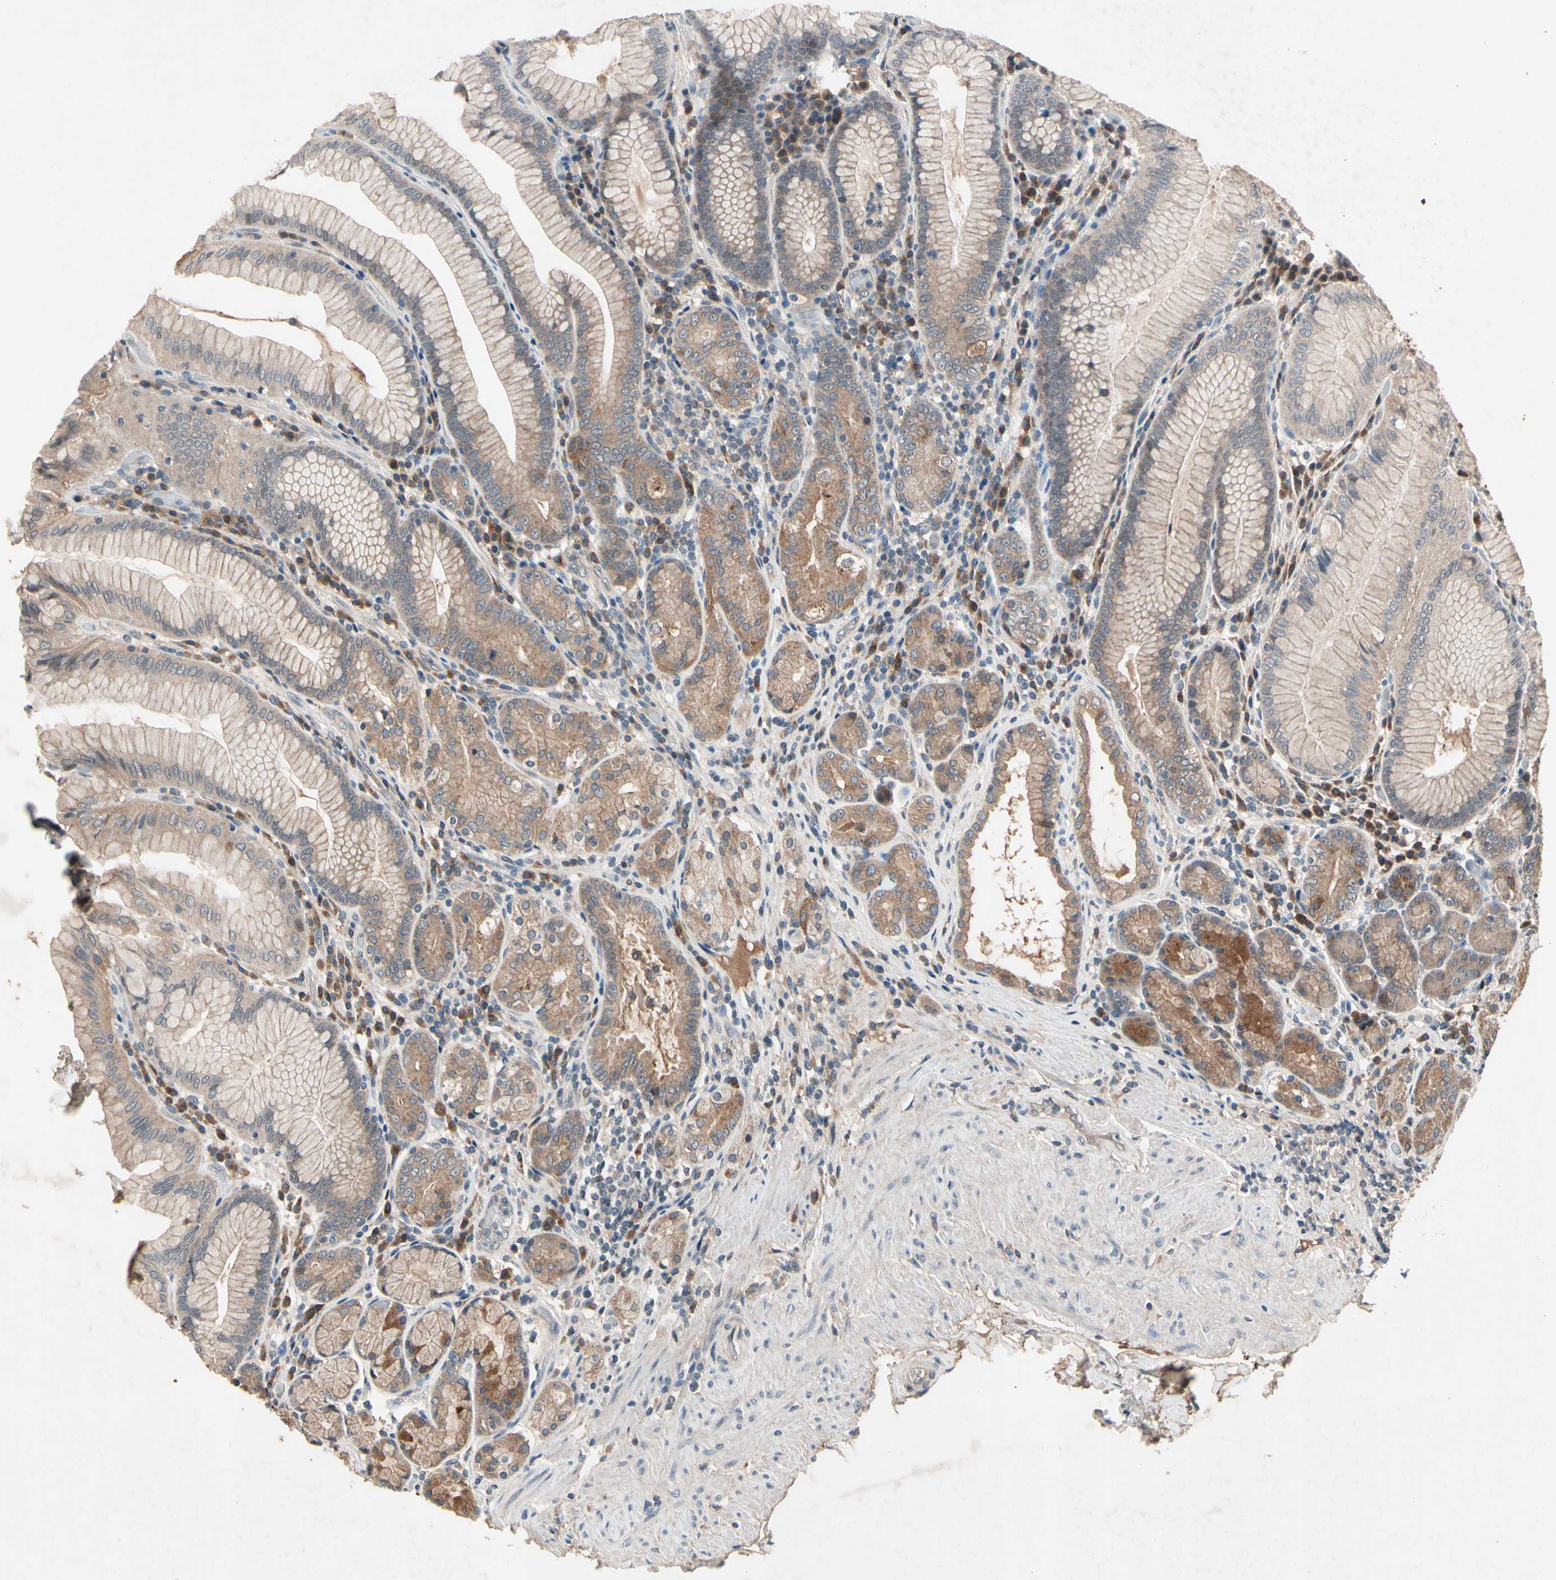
{"staining": {"intensity": "moderate", "quantity": "25%-75%", "location": "cytoplasmic/membranous"}, "tissue": "stomach", "cell_type": "Glandular cells", "image_type": "normal", "snomed": [{"axis": "morphology", "description": "Normal tissue, NOS"}, {"axis": "topography", "description": "Stomach, lower"}], "caption": "Protein staining of benign stomach exhibits moderate cytoplasmic/membranous expression in about 25%-75% of glandular cells.", "gene": "NSF", "patient": {"sex": "female", "age": 76}}